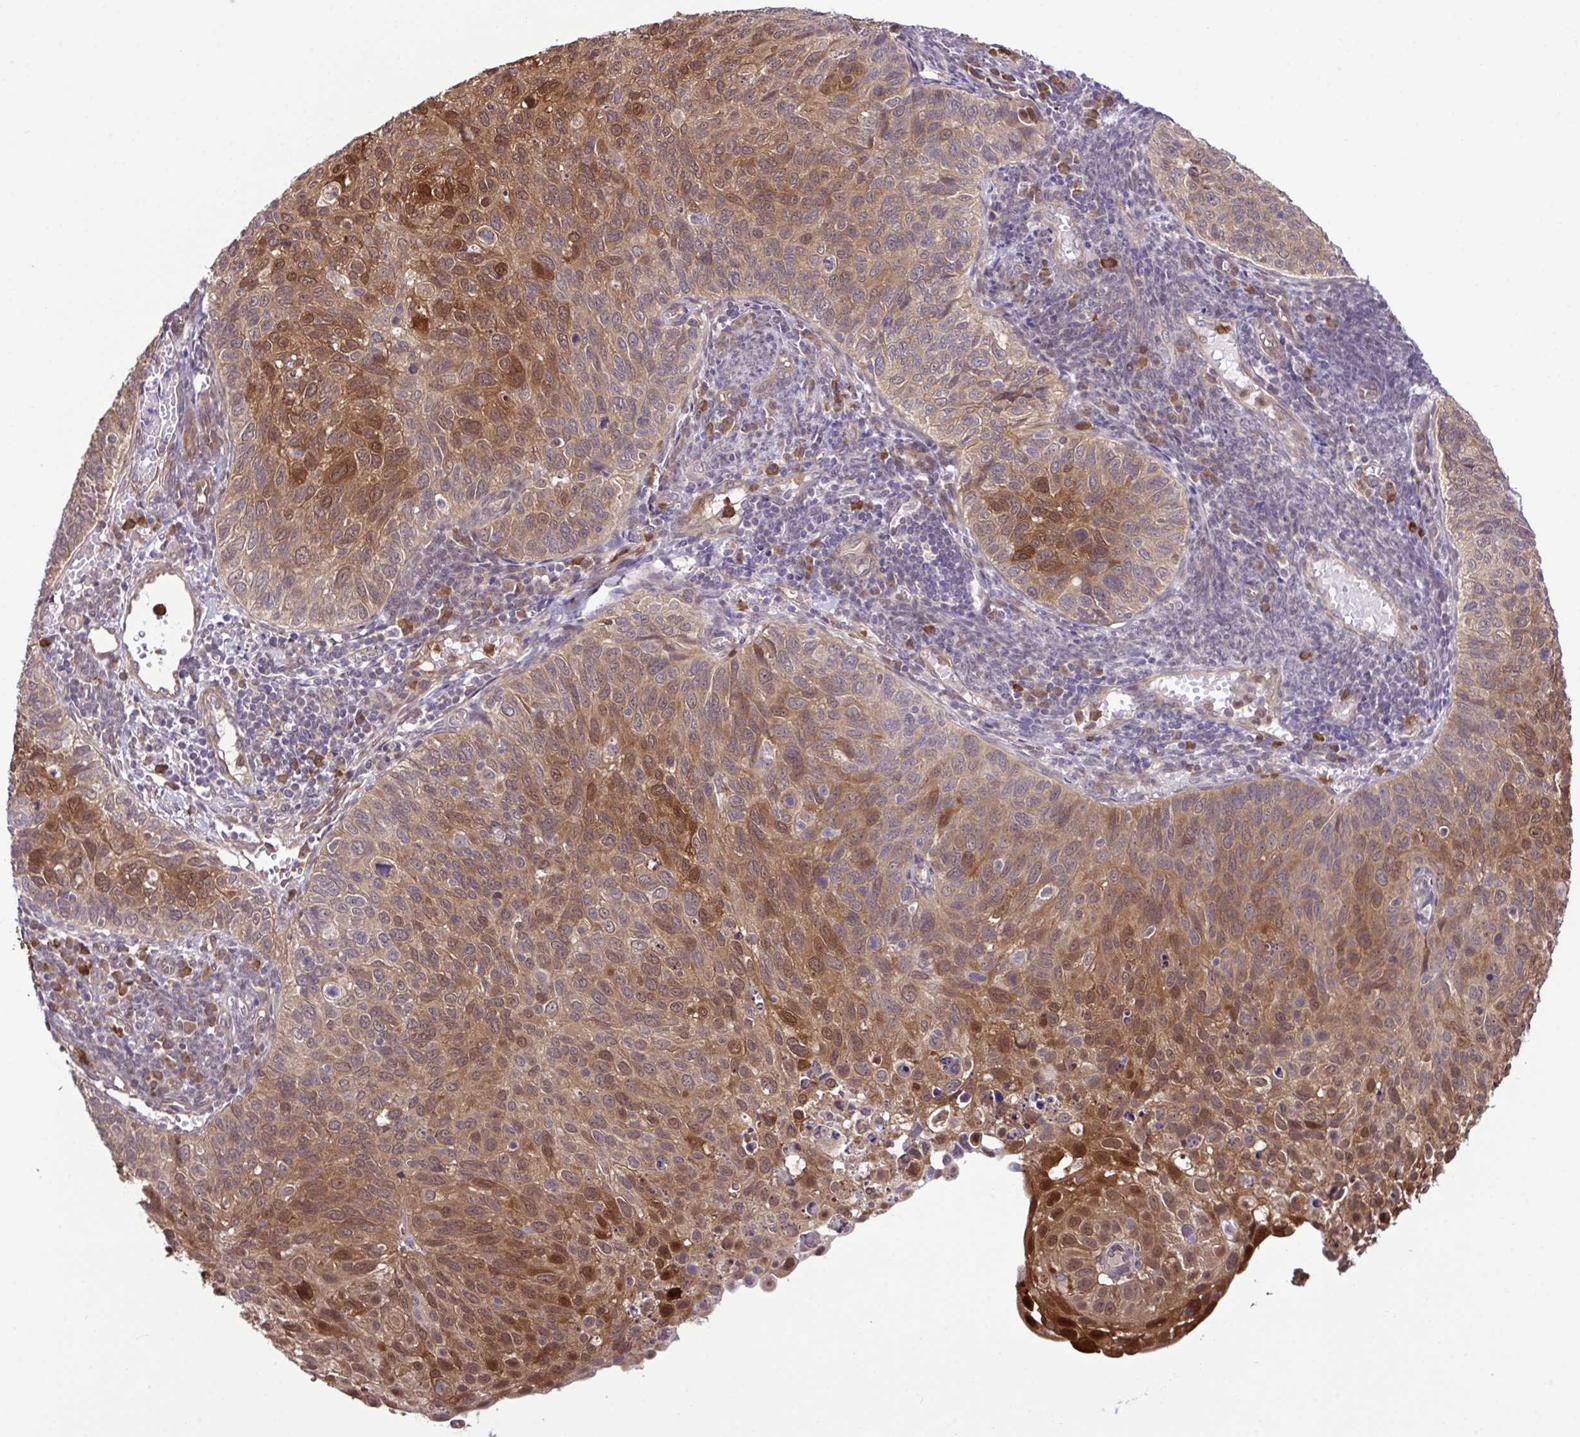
{"staining": {"intensity": "strong", "quantity": ">75%", "location": "cytoplasmic/membranous,nuclear"}, "tissue": "cervical cancer", "cell_type": "Tumor cells", "image_type": "cancer", "snomed": [{"axis": "morphology", "description": "Squamous cell carcinoma, NOS"}, {"axis": "topography", "description": "Cervix"}], "caption": "Strong cytoplasmic/membranous and nuclear protein positivity is identified in about >75% of tumor cells in squamous cell carcinoma (cervical). Immunohistochemistry (ihc) stains the protein in brown and the nuclei are stained blue.", "gene": "CMPK1", "patient": {"sex": "female", "age": 70}}